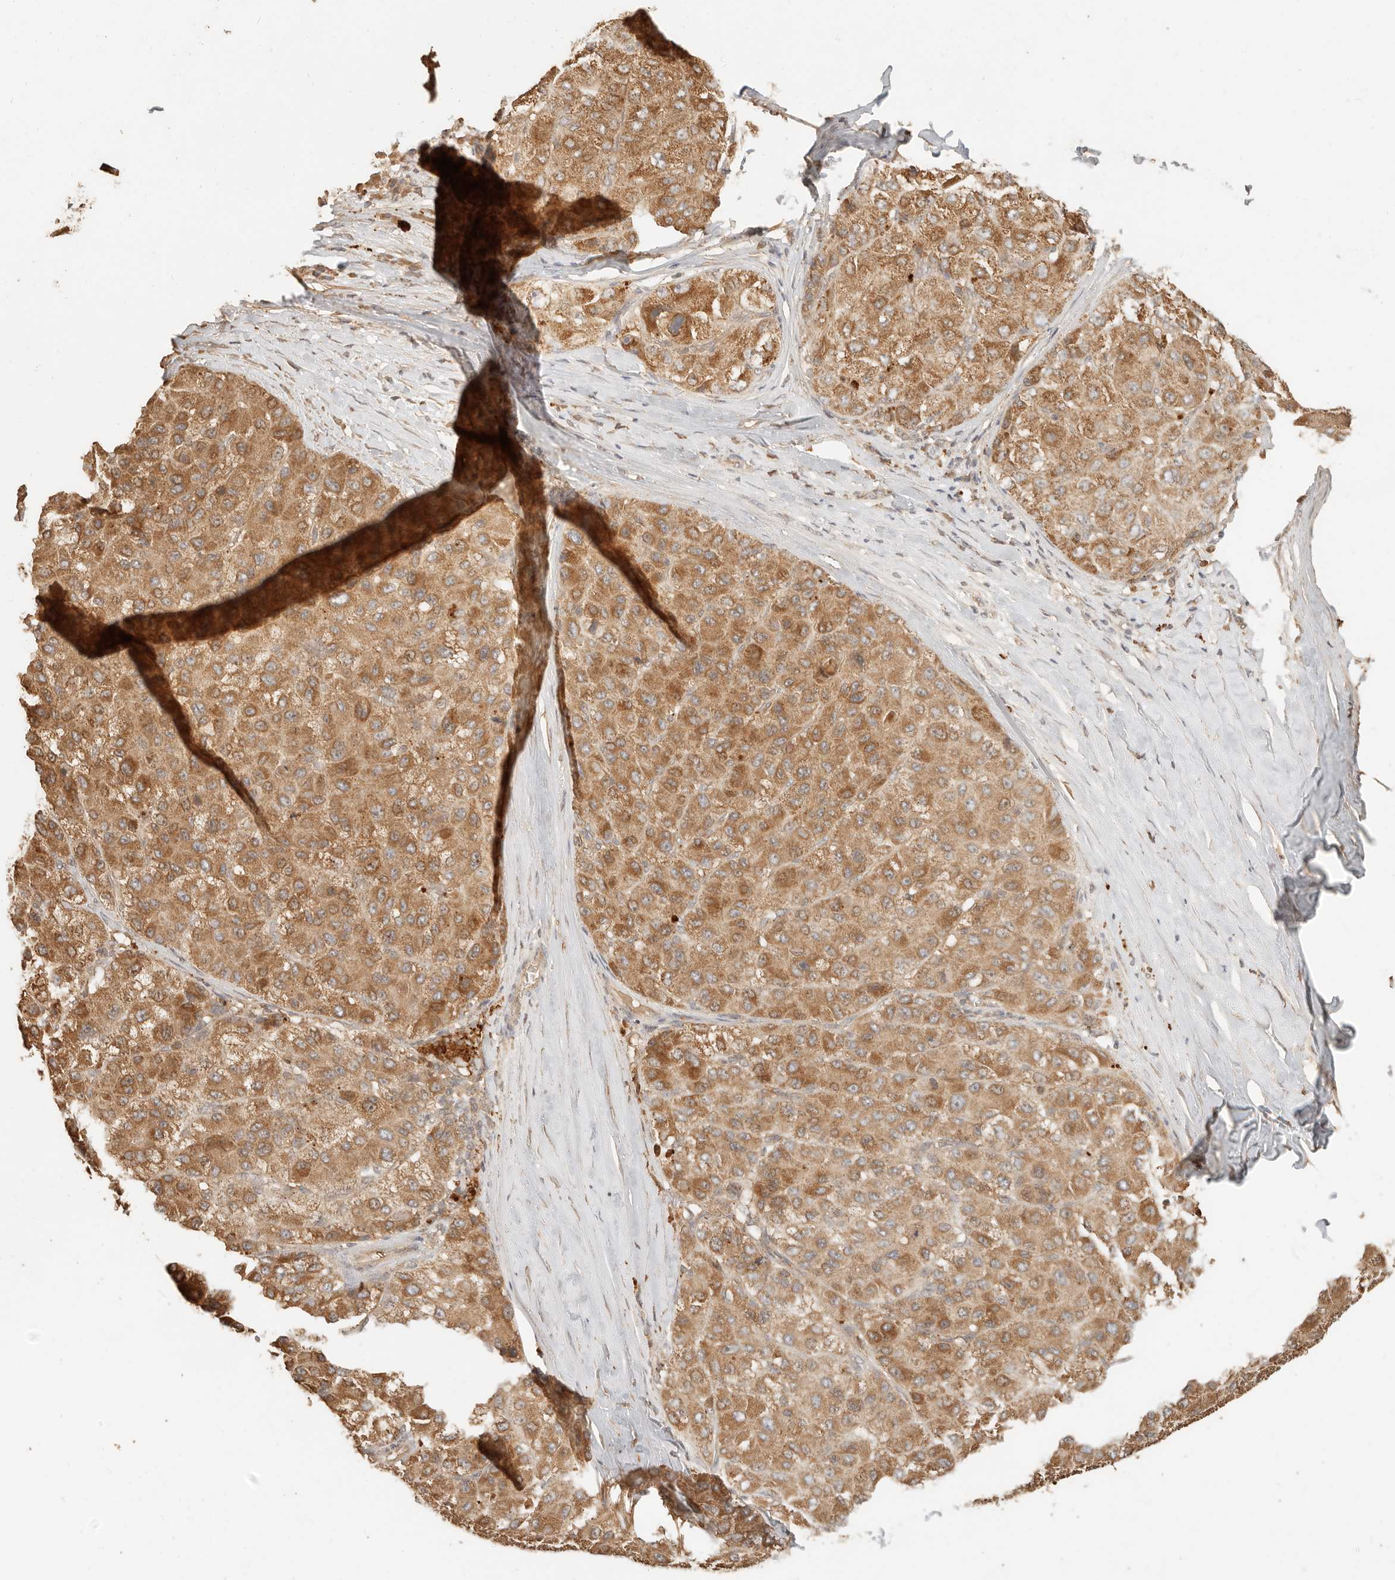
{"staining": {"intensity": "moderate", "quantity": ">75%", "location": "cytoplasmic/membranous"}, "tissue": "liver cancer", "cell_type": "Tumor cells", "image_type": "cancer", "snomed": [{"axis": "morphology", "description": "Carcinoma, Hepatocellular, NOS"}, {"axis": "topography", "description": "Liver"}], "caption": "Immunohistochemical staining of human liver hepatocellular carcinoma displays medium levels of moderate cytoplasmic/membranous protein staining in approximately >75% of tumor cells.", "gene": "INTS11", "patient": {"sex": "male", "age": 80}}